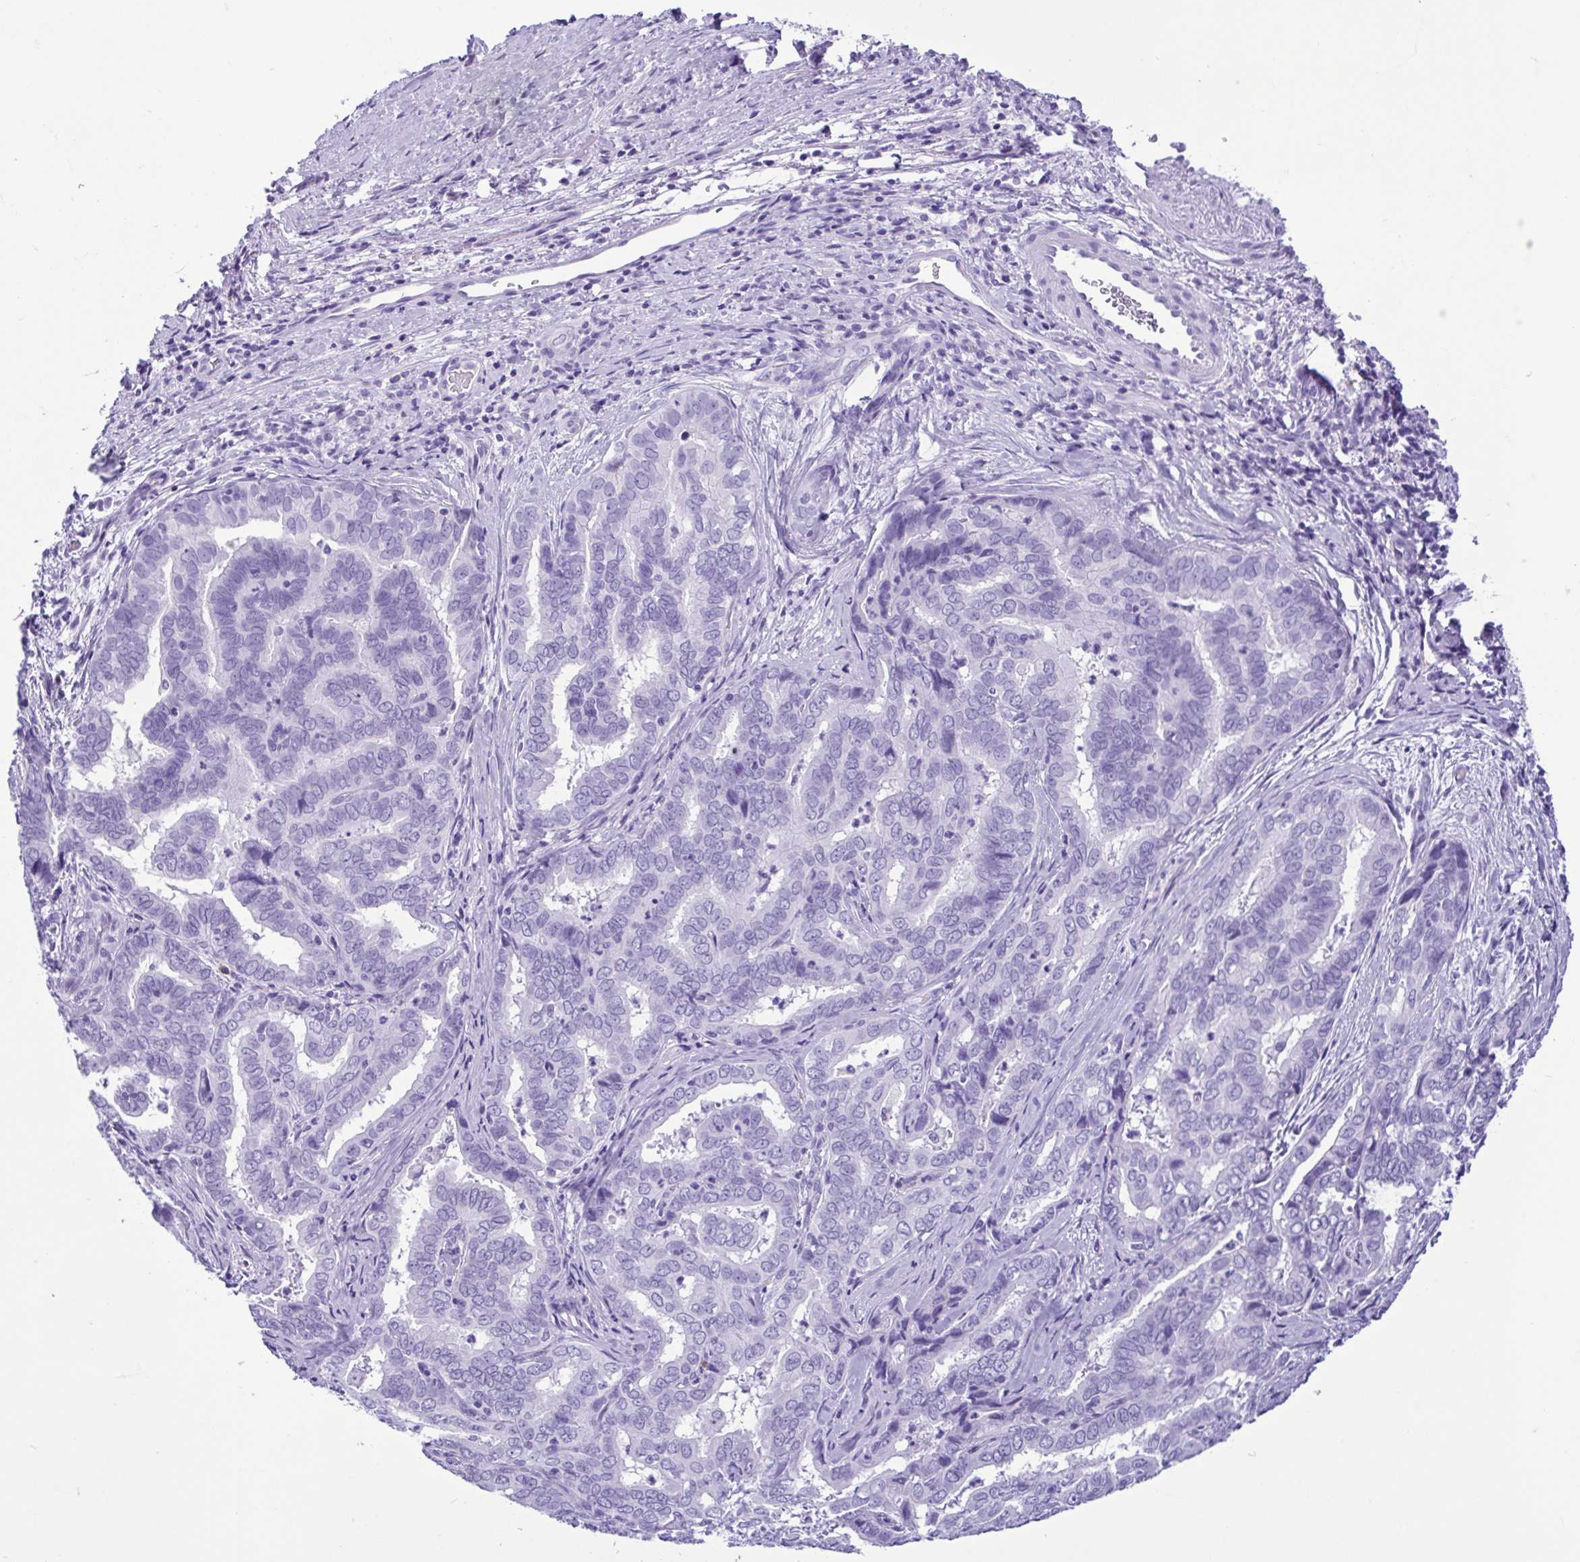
{"staining": {"intensity": "negative", "quantity": "none", "location": "none"}, "tissue": "liver cancer", "cell_type": "Tumor cells", "image_type": "cancer", "snomed": [{"axis": "morphology", "description": "Cholangiocarcinoma"}, {"axis": "topography", "description": "Liver"}], "caption": "This is an immunohistochemistry photomicrograph of human liver cancer (cholangiocarcinoma). There is no expression in tumor cells.", "gene": "SPATA16", "patient": {"sex": "female", "age": 64}}